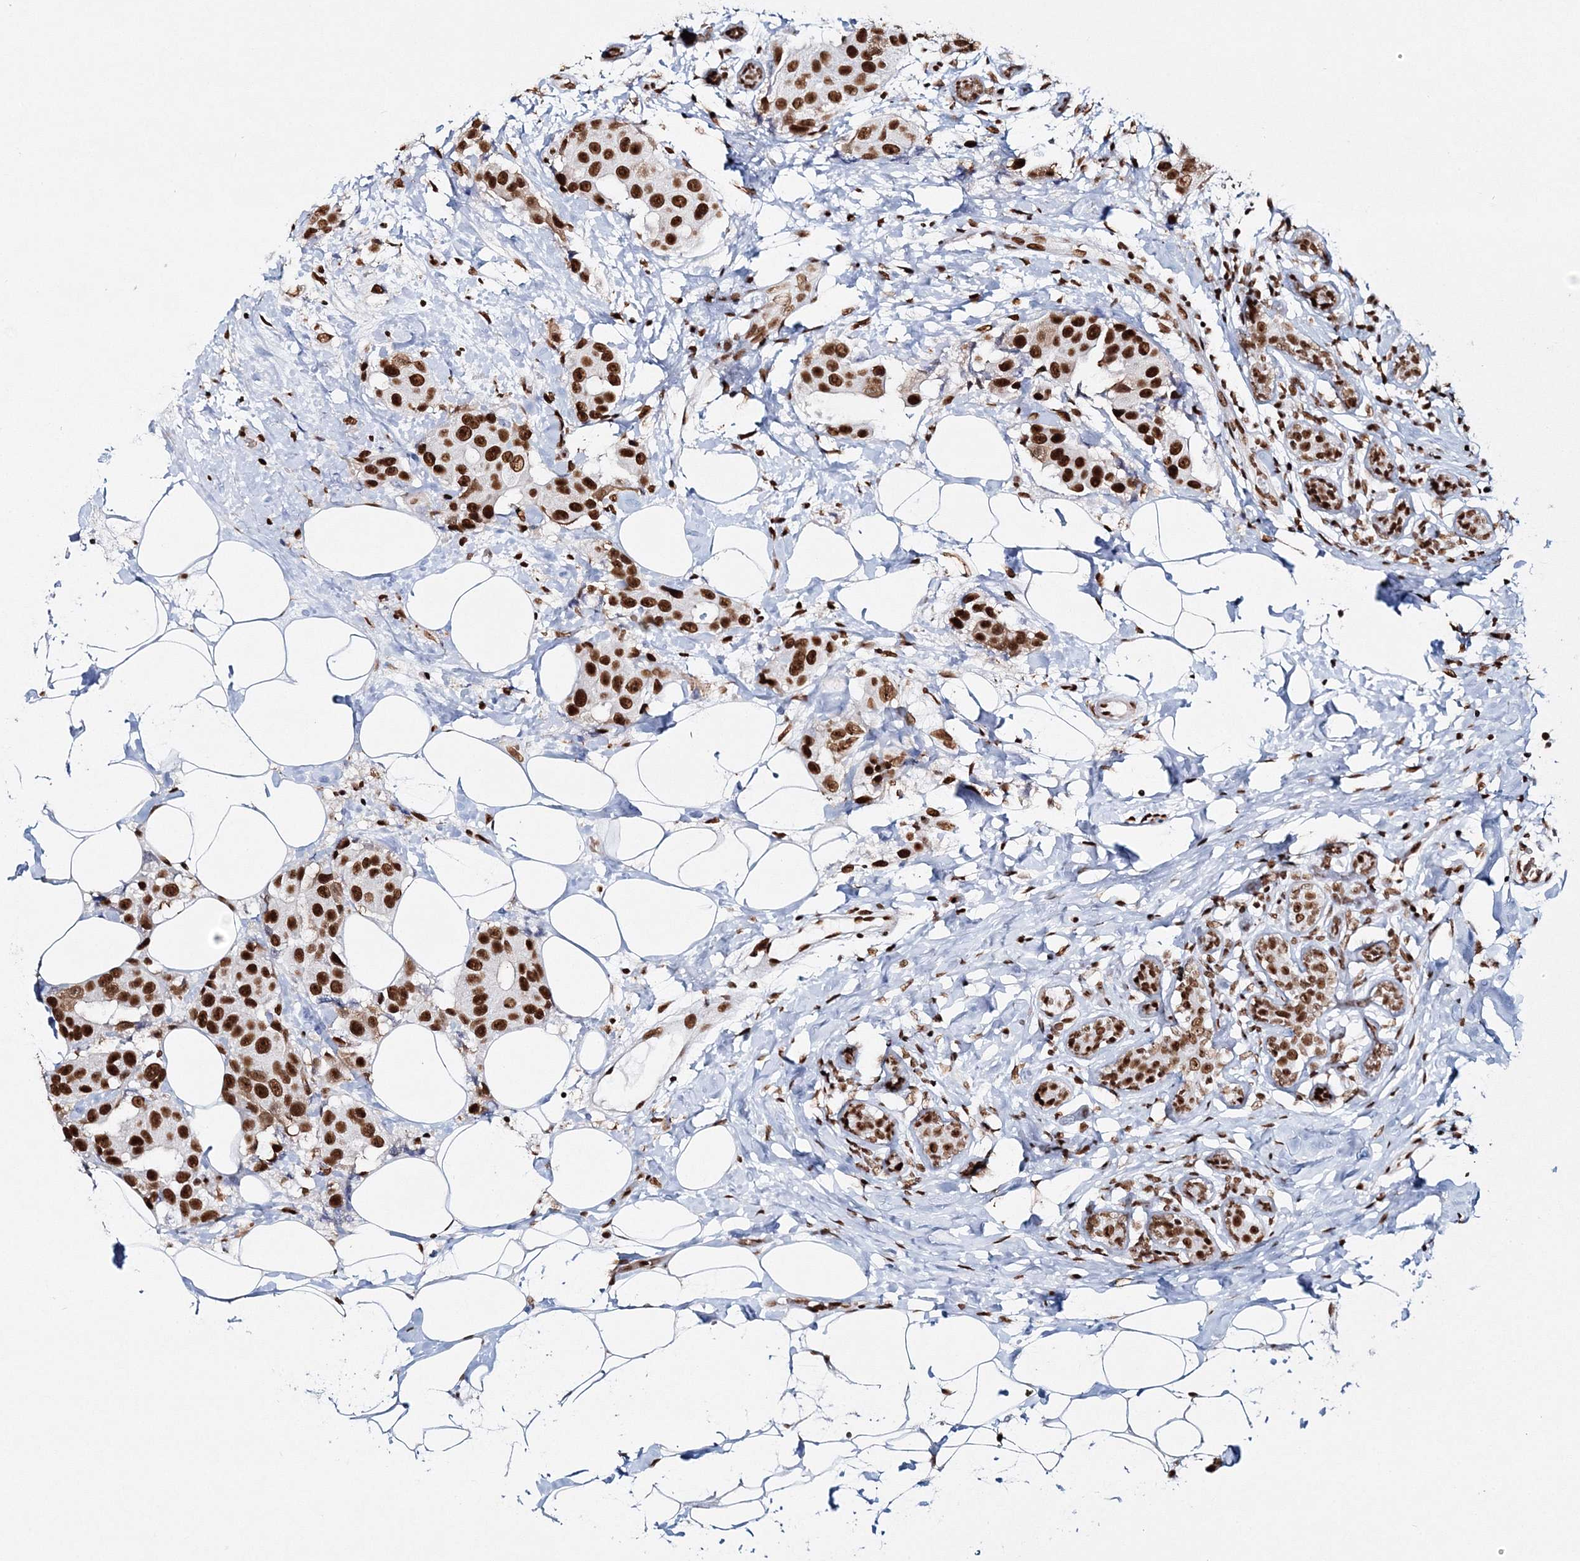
{"staining": {"intensity": "strong", "quantity": ">75%", "location": "nuclear"}, "tissue": "breast cancer", "cell_type": "Tumor cells", "image_type": "cancer", "snomed": [{"axis": "morphology", "description": "Normal tissue, NOS"}, {"axis": "morphology", "description": "Duct carcinoma"}, {"axis": "topography", "description": "Breast"}], "caption": "Human breast cancer (intraductal carcinoma) stained for a protein (brown) demonstrates strong nuclear positive staining in approximately >75% of tumor cells.", "gene": "QRICH1", "patient": {"sex": "female", "age": 39}}